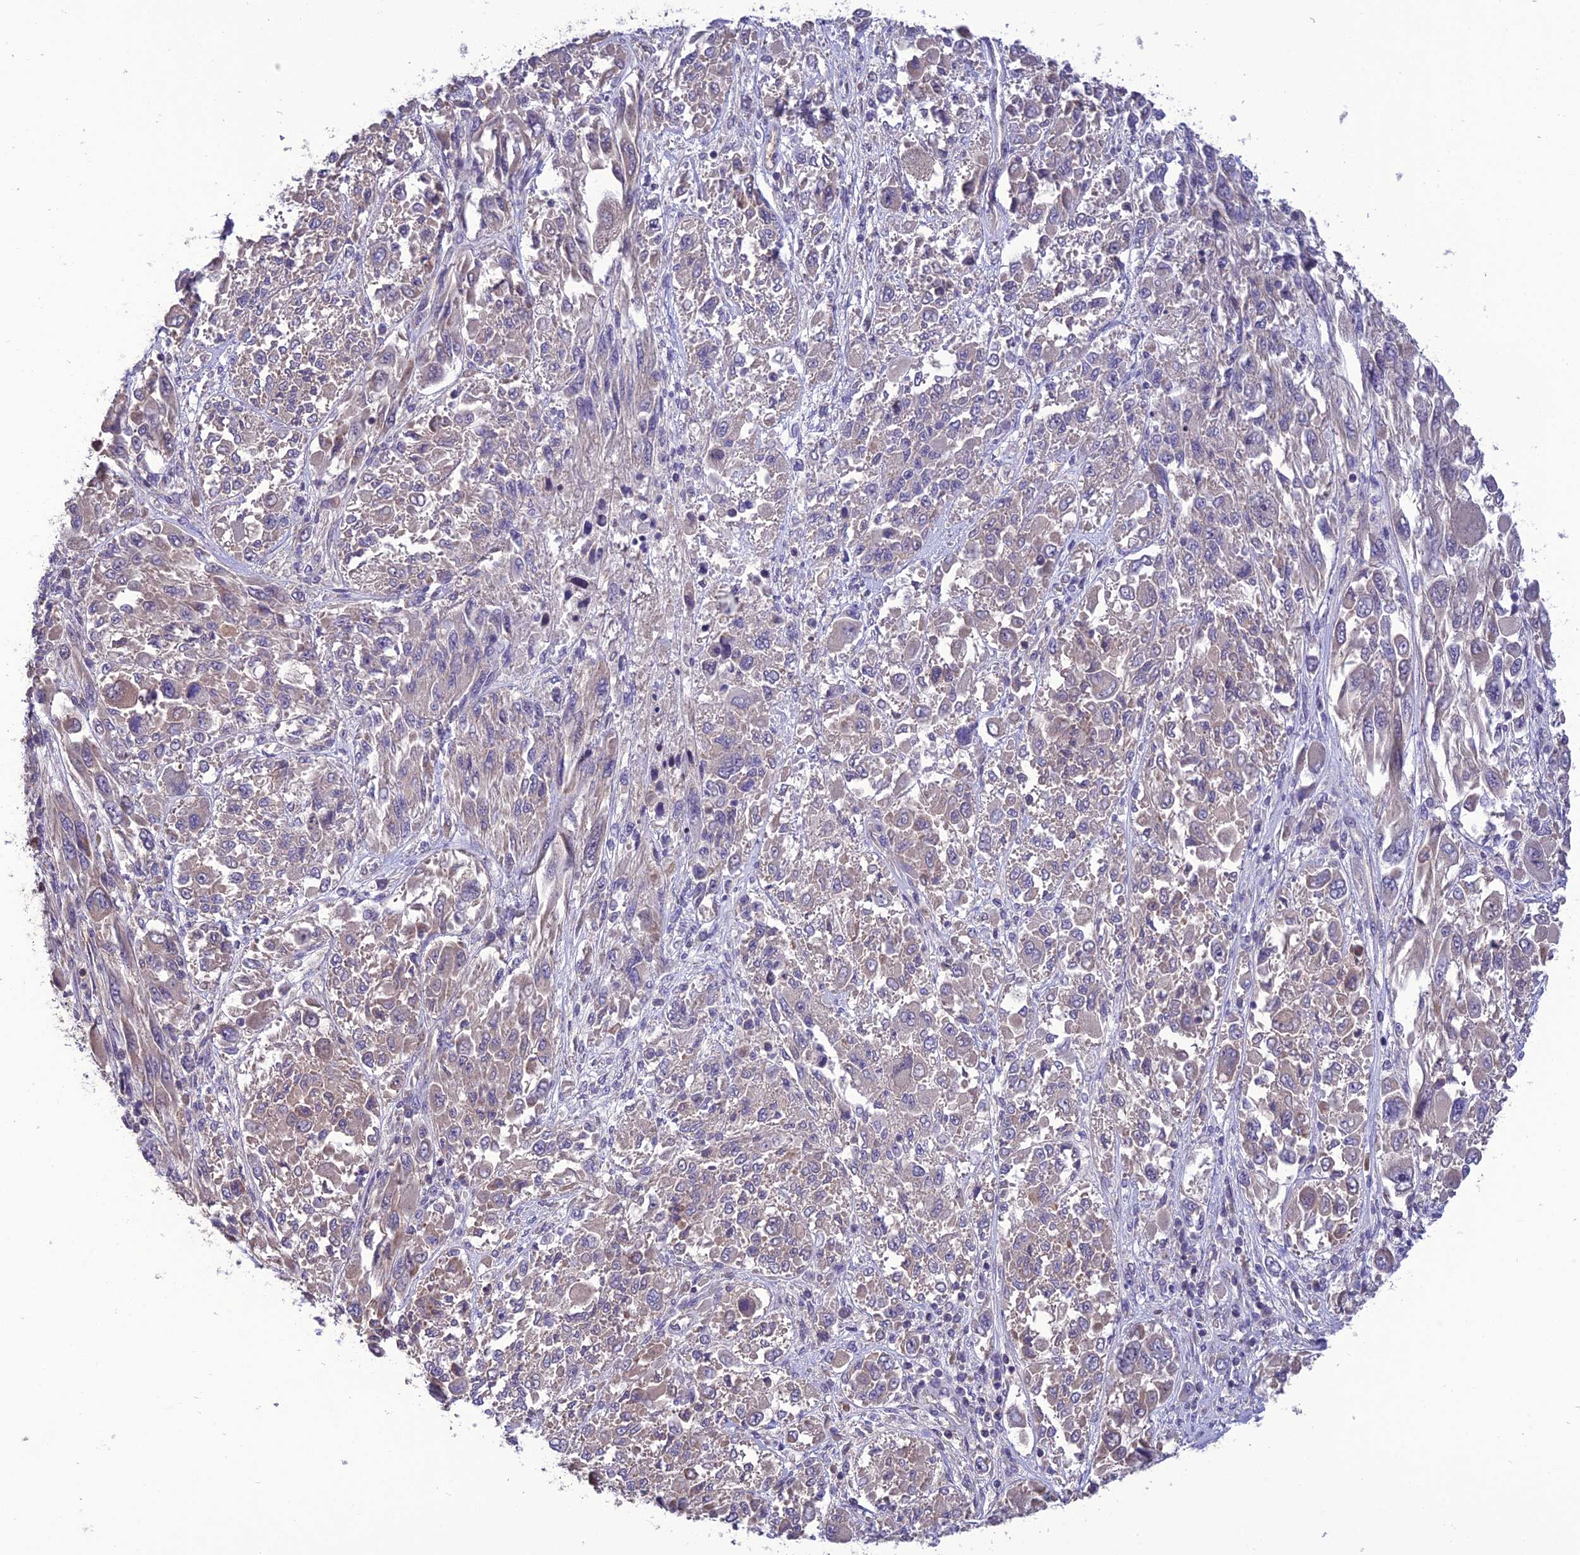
{"staining": {"intensity": "negative", "quantity": "none", "location": "none"}, "tissue": "melanoma", "cell_type": "Tumor cells", "image_type": "cancer", "snomed": [{"axis": "morphology", "description": "Malignant melanoma, NOS"}, {"axis": "topography", "description": "Skin"}], "caption": "Immunohistochemistry (IHC) image of human malignant melanoma stained for a protein (brown), which demonstrates no staining in tumor cells.", "gene": "PSMF1", "patient": {"sex": "female", "age": 91}}